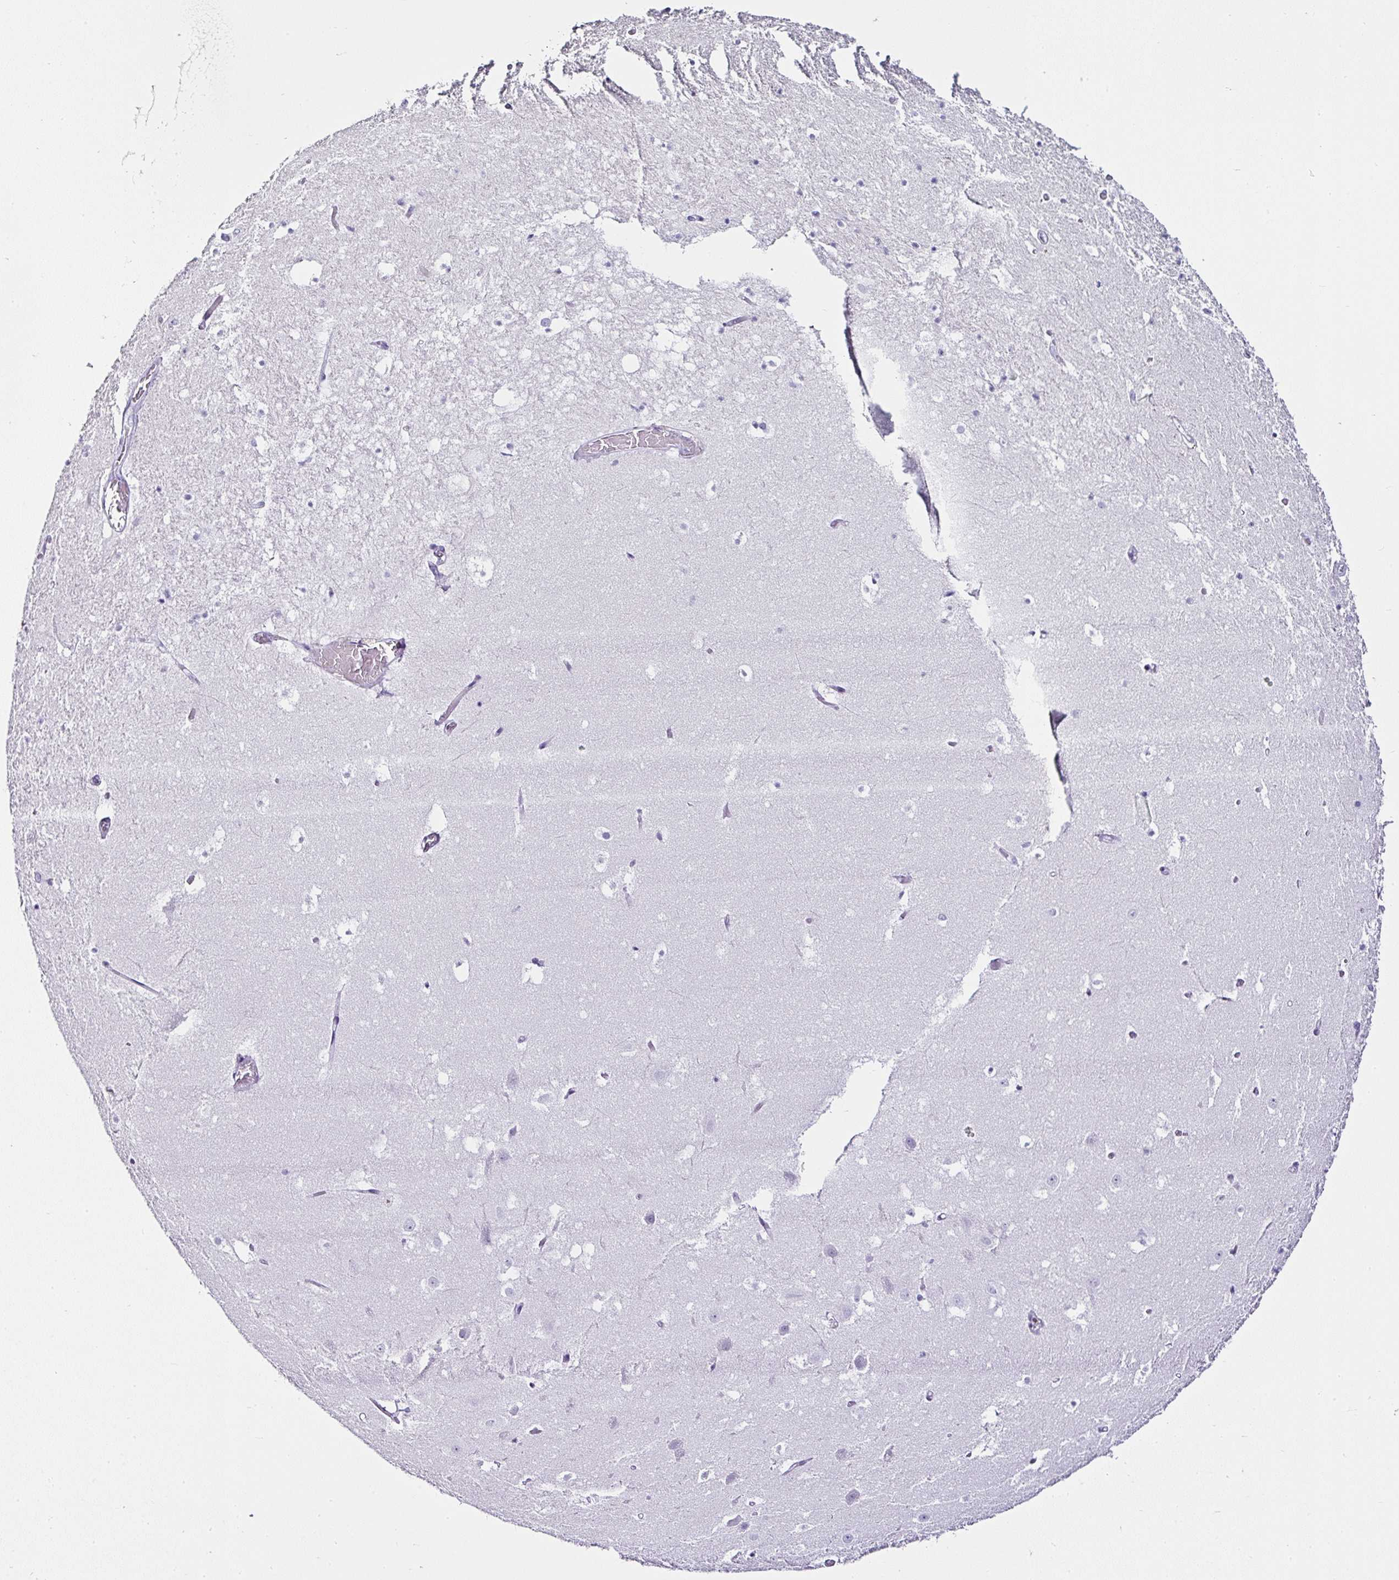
{"staining": {"intensity": "negative", "quantity": "none", "location": "none"}, "tissue": "hippocampus", "cell_type": "Glial cells", "image_type": "normal", "snomed": [{"axis": "morphology", "description": "Normal tissue, NOS"}, {"axis": "topography", "description": "Hippocampus"}], "caption": "This is an immunohistochemistry (IHC) micrograph of benign hippocampus. There is no expression in glial cells.", "gene": "SERPINB3", "patient": {"sex": "female", "age": 52}}